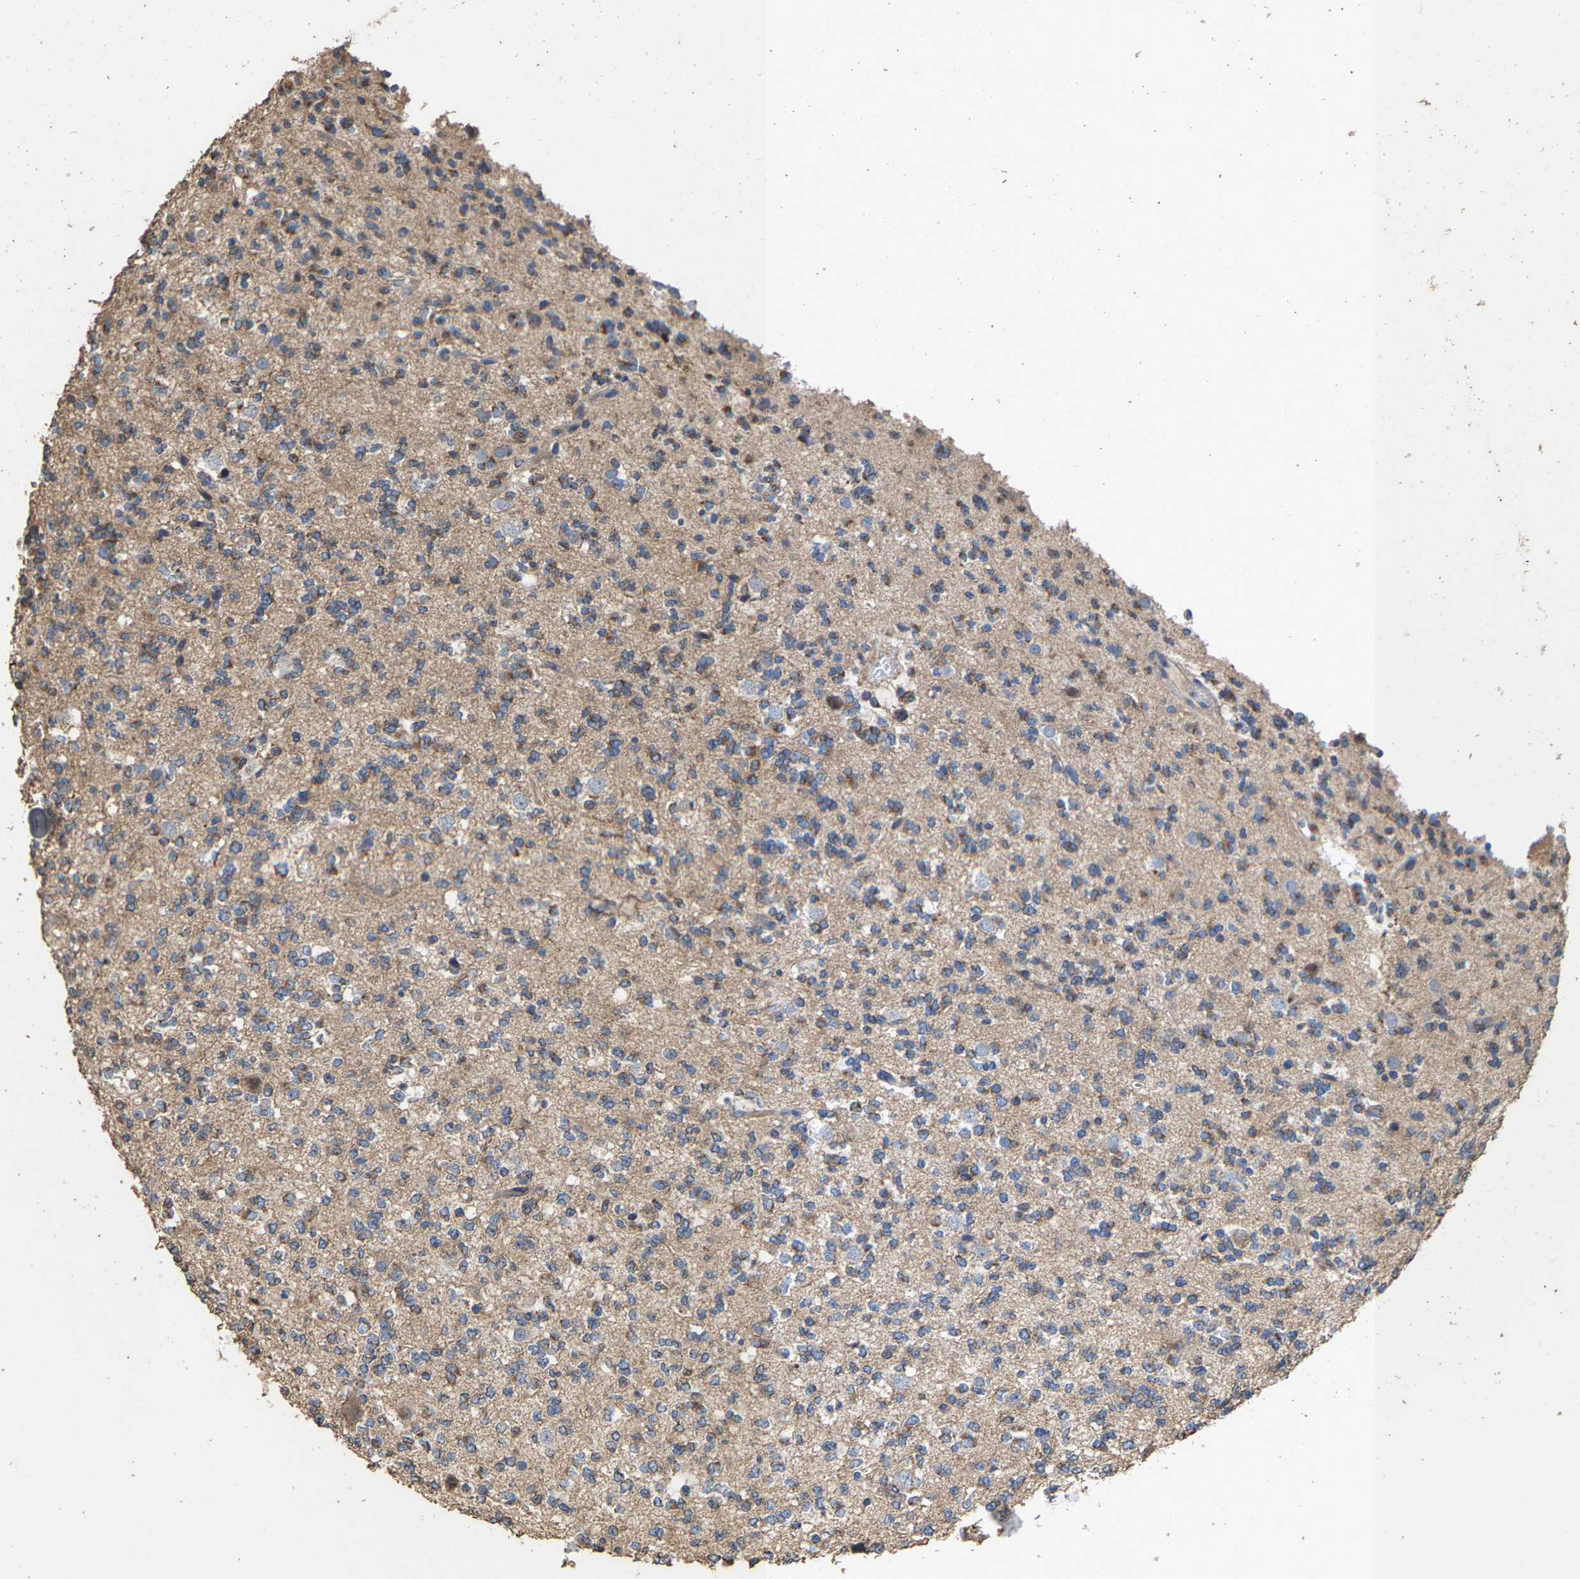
{"staining": {"intensity": "weak", "quantity": ">75%", "location": "cytoplasmic/membranous"}, "tissue": "glioma", "cell_type": "Tumor cells", "image_type": "cancer", "snomed": [{"axis": "morphology", "description": "Glioma, malignant, Low grade"}, {"axis": "topography", "description": "Brain"}], "caption": "Protein staining of glioma tissue displays weak cytoplasmic/membranous expression in about >75% of tumor cells.", "gene": "TDRKH", "patient": {"sex": "male", "age": 38}}